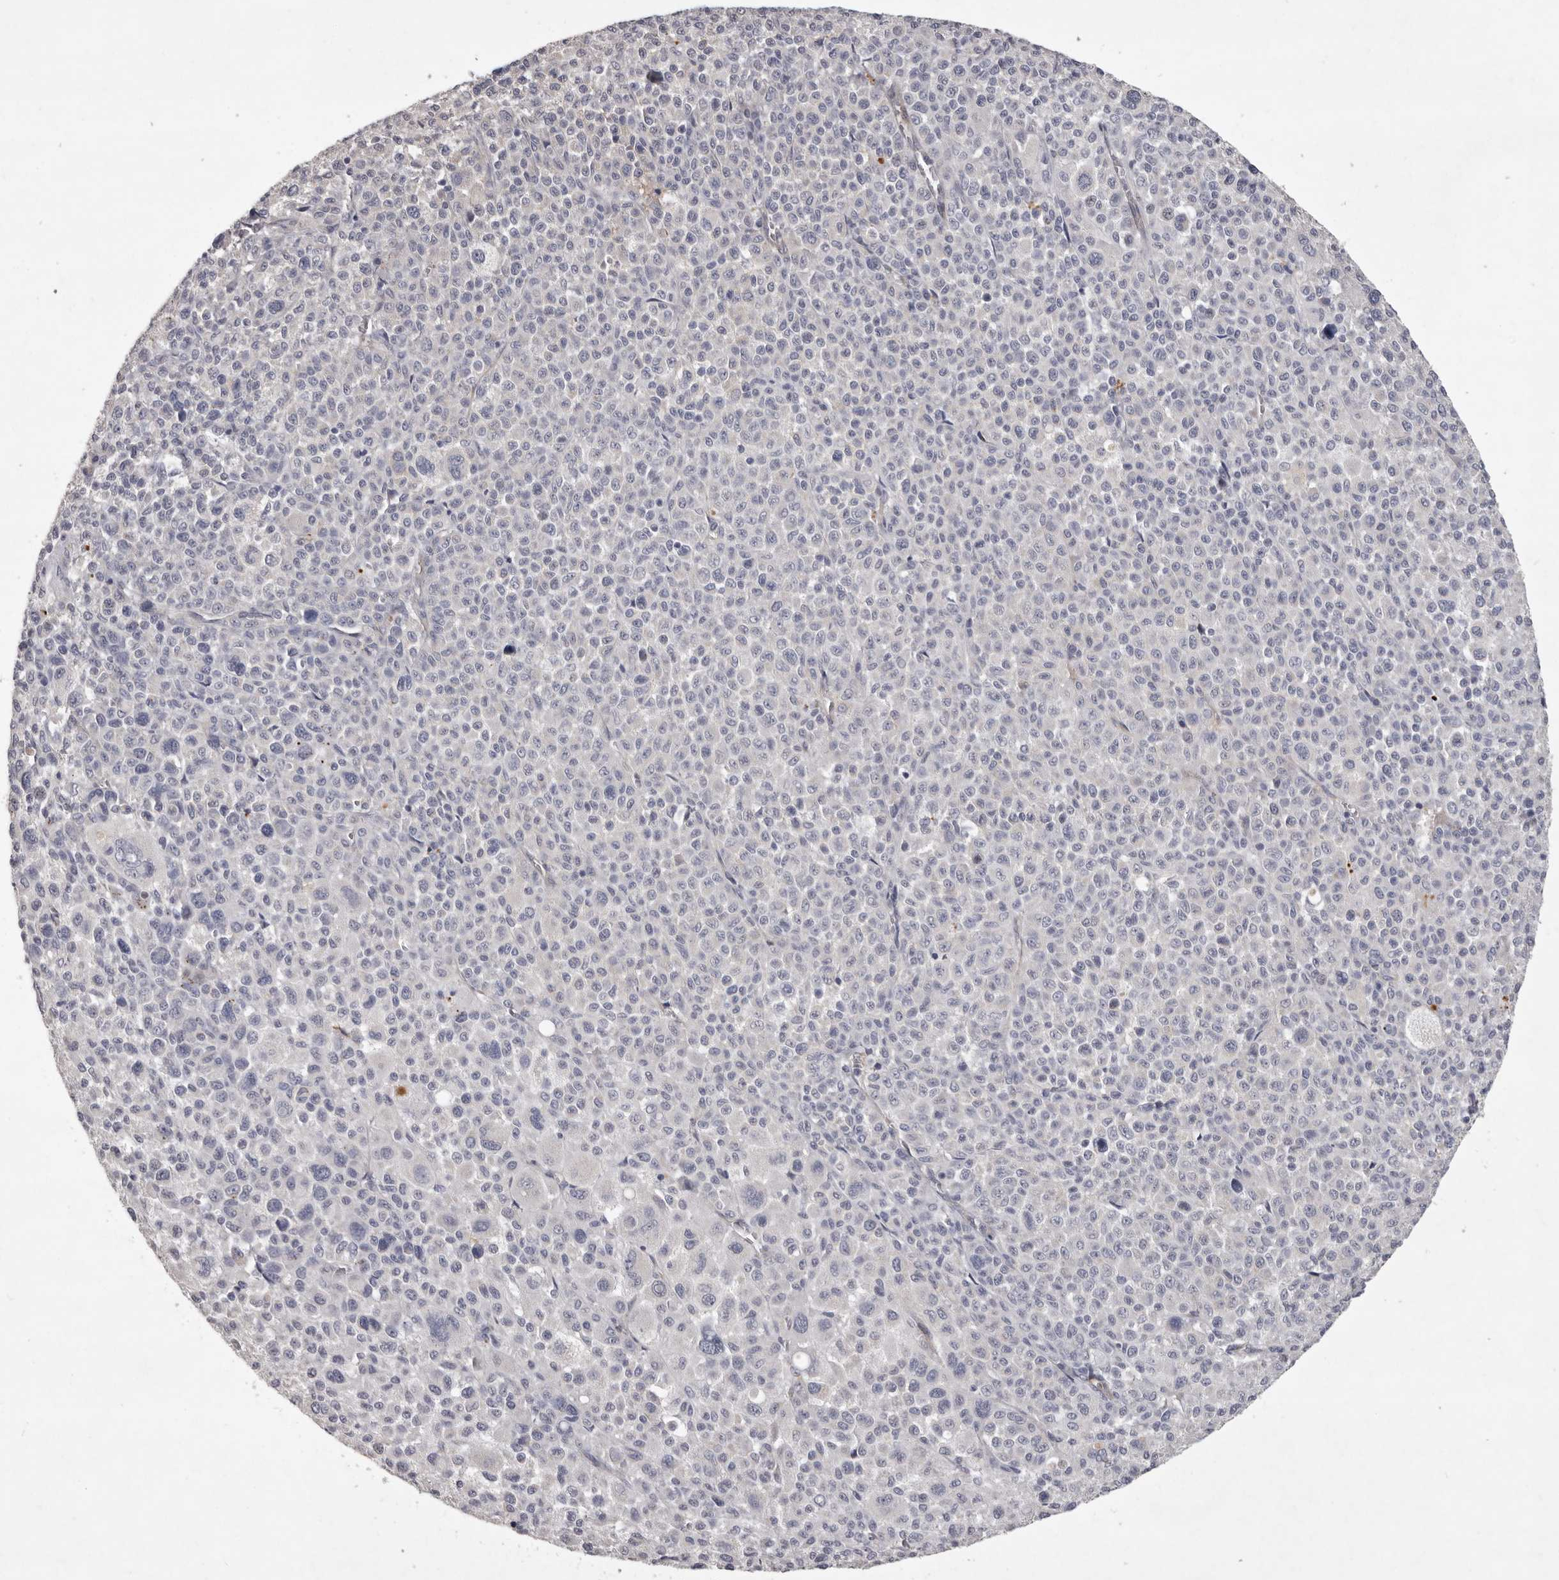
{"staining": {"intensity": "negative", "quantity": "none", "location": "none"}, "tissue": "melanoma", "cell_type": "Tumor cells", "image_type": "cancer", "snomed": [{"axis": "morphology", "description": "Malignant melanoma, Metastatic site"}, {"axis": "topography", "description": "Skin"}], "caption": "This is an immunohistochemistry micrograph of malignant melanoma (metastatic site). There is no staining in tumor cells.", "gene": "NKAIN4", "patient": {"sex": "female", "age": 74}}